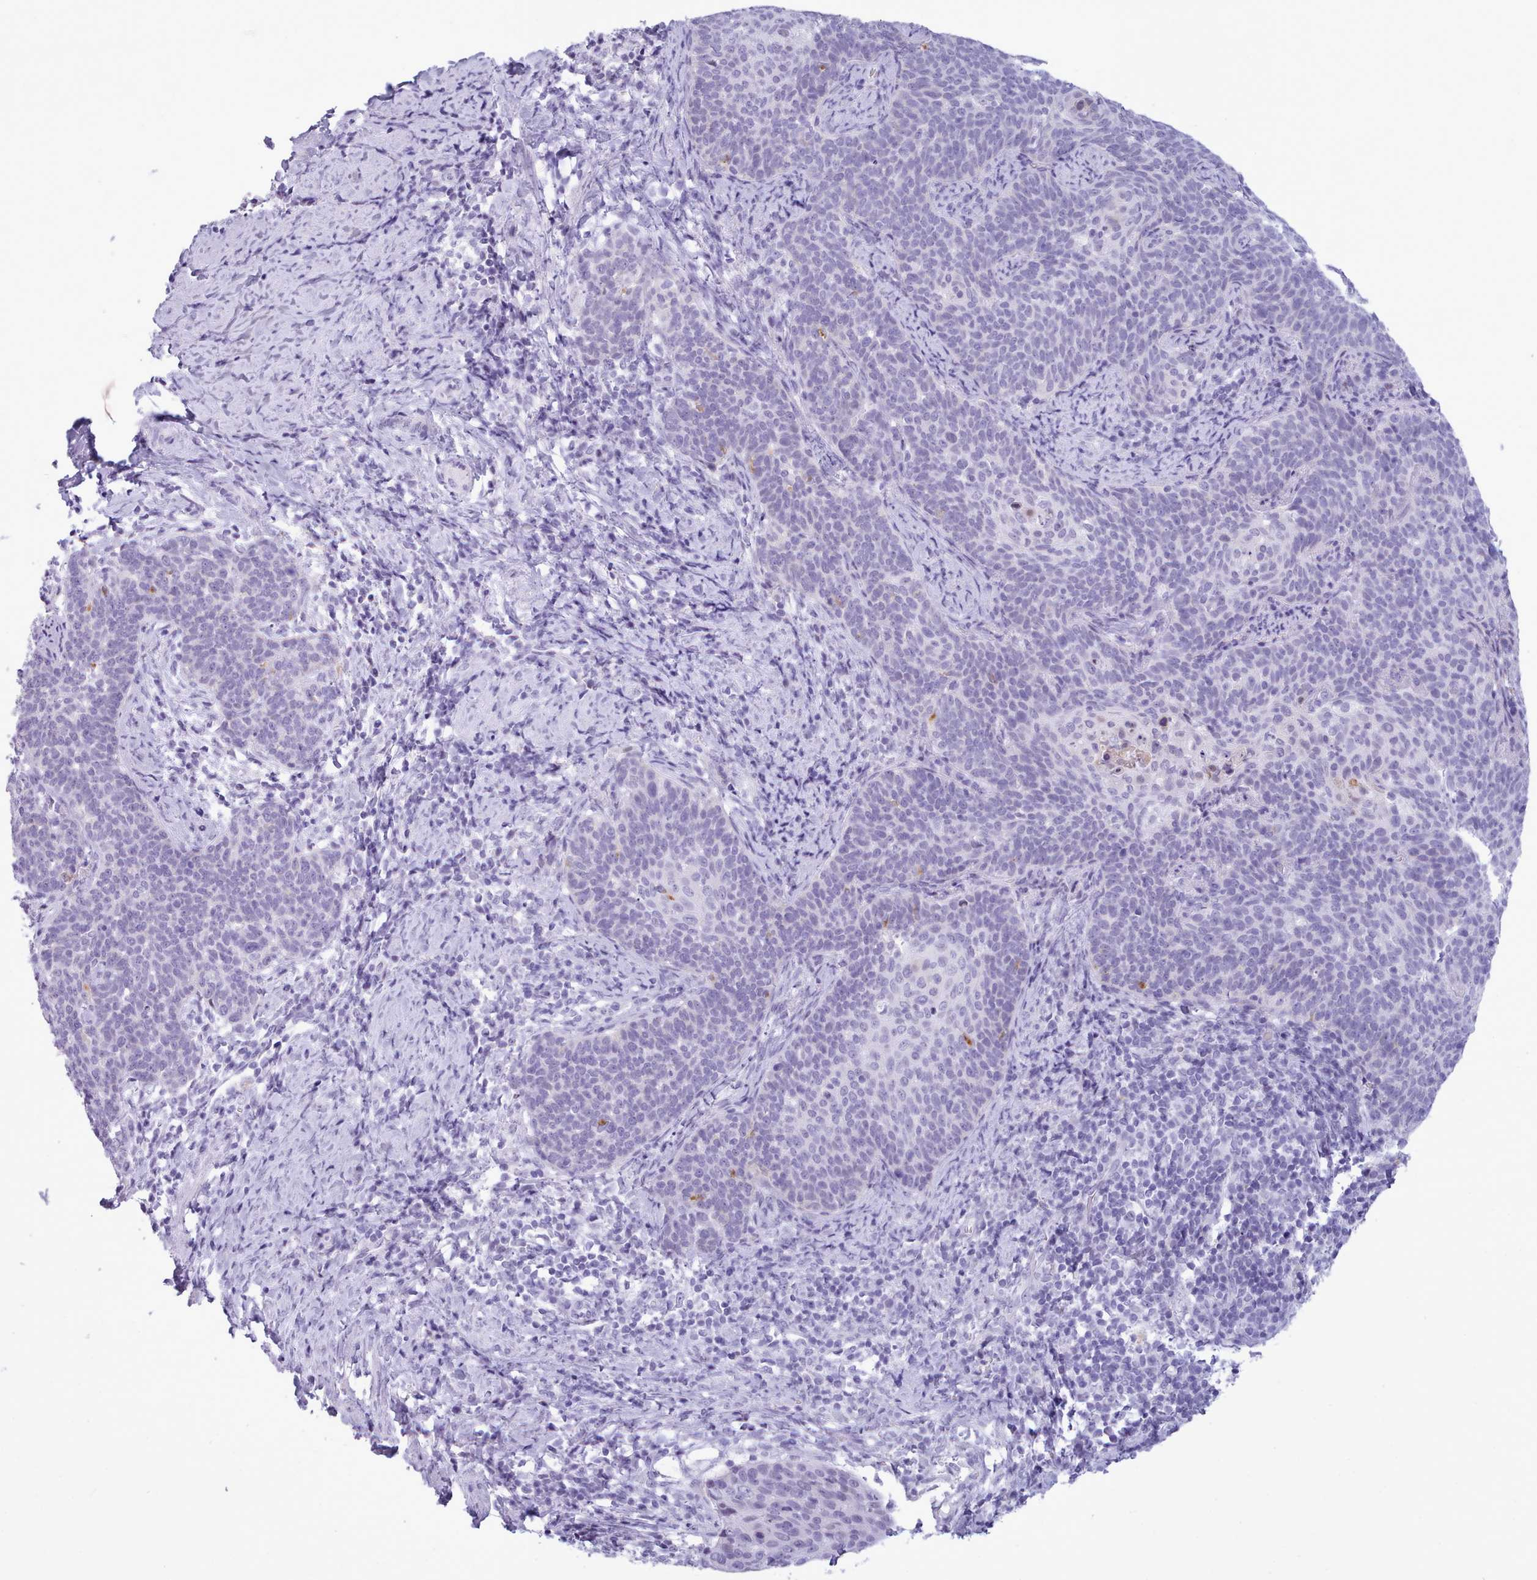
{"staining": {"intensity": "negative", "quantity": "none", "location": "none"}, "tissue": "cervical cancer", "cell_type": "Tumor cells", "image_type": "cancer", "snomed": [{"axis": "morphology", "description": "Normal tissue, NOS"}, {"axis": "morphology", "description": "Squamous cell carcinoma, NOS"}, {"axis": "topography", "description": "Cervix"}], "caption": "Immunohistochemistry (IHC) histopathology image of cervical squamous cell carcinoma stained for a protein (brown), which demonstrates no expression in tumor cells.", "gene": "FBXO48", "patient": {"sex": "female", "age": 39}}